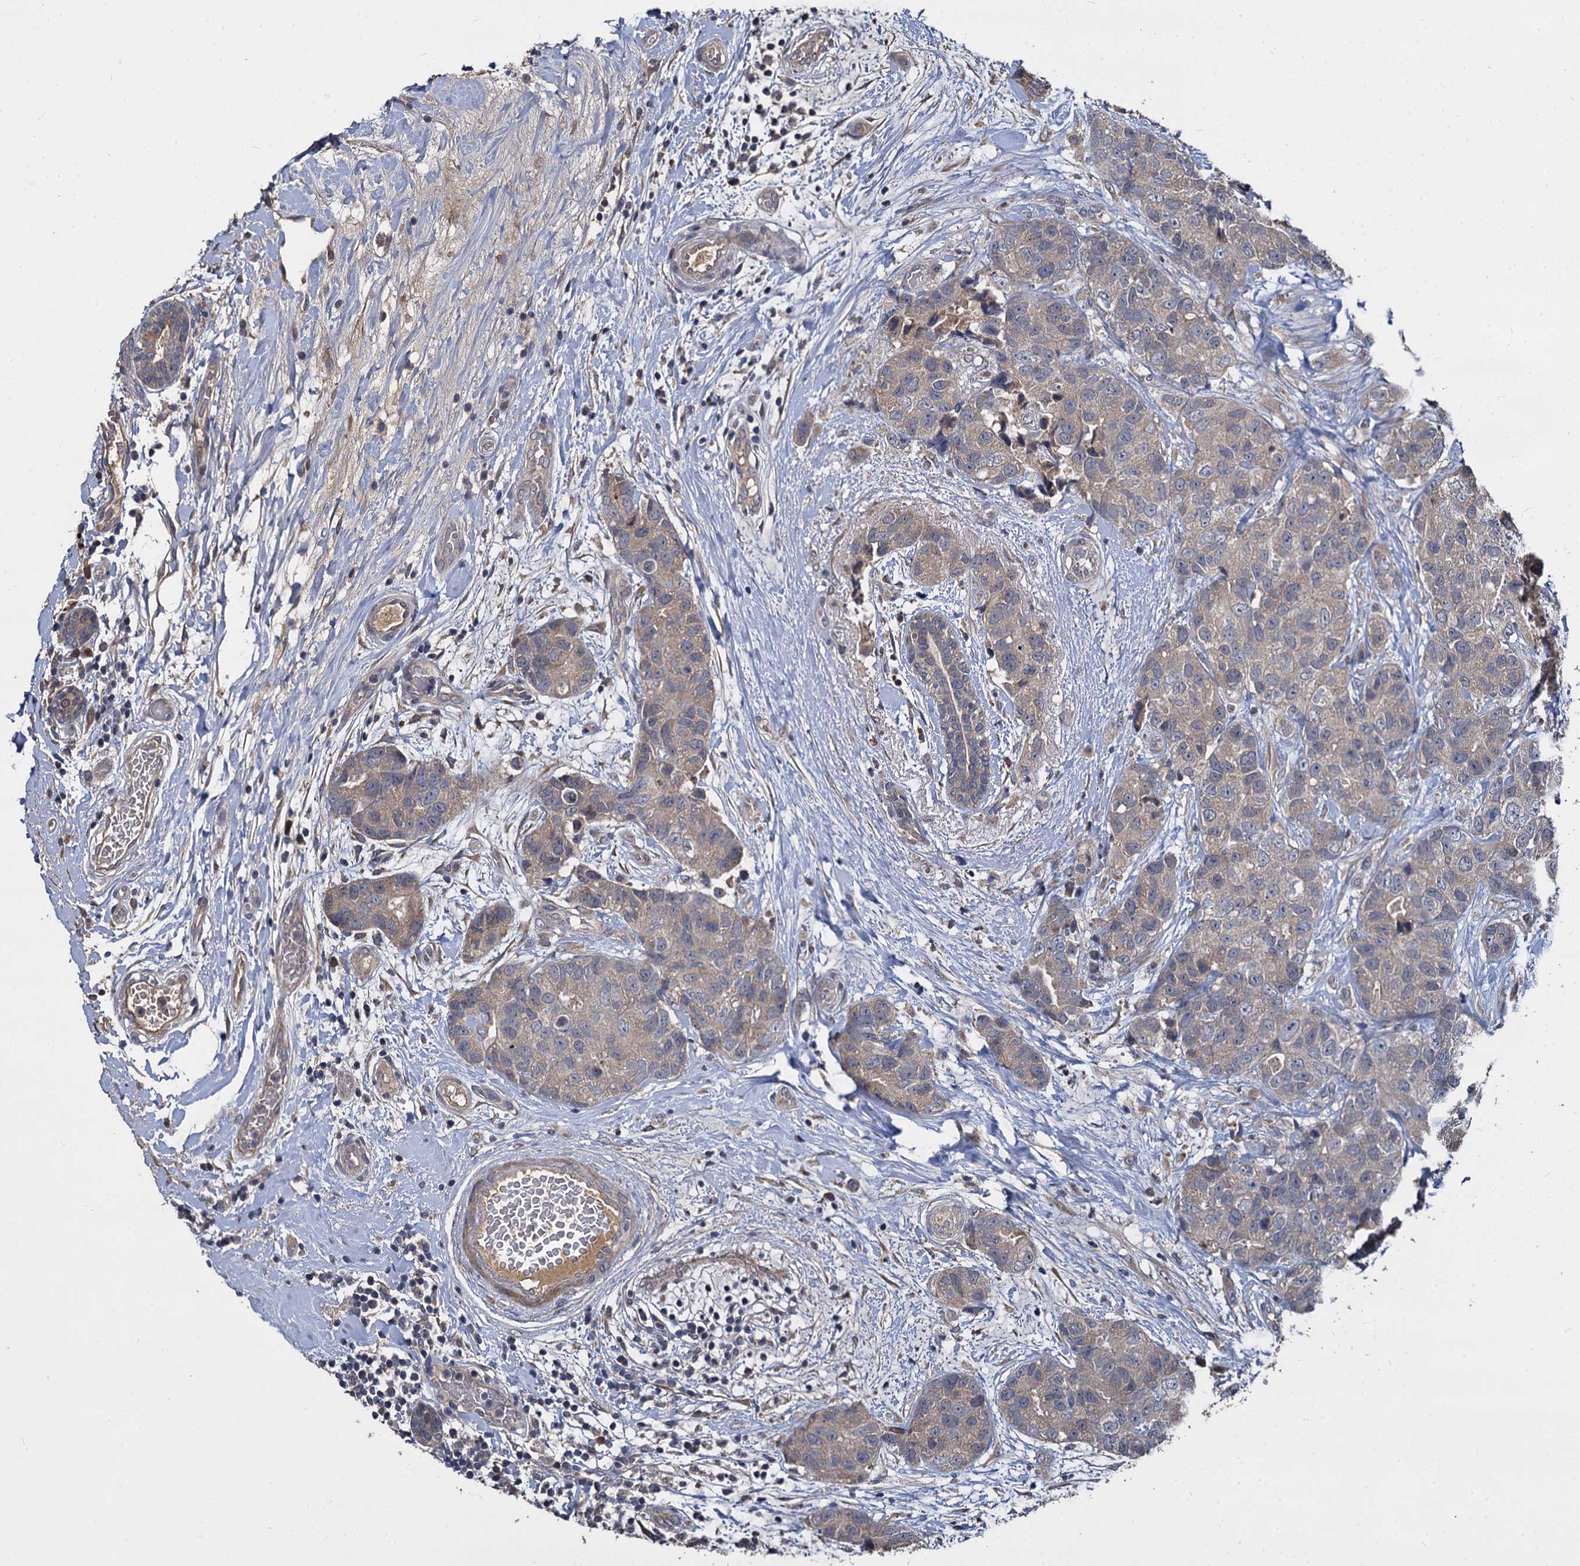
{"staining": {"intensity": "weak", "quantity": "25%-75%", "location": "cytoplasmic/membranous"}, "tissue": "breast cancer", "cell_type": "Tumor cells", "image_type": "cancer", "snomed": [{"axis": "morphology", "description": "Duct carcinoma"}, {"axis": "topography", "description": "Breast"}], "caption": "Breast cancer (invasive ductal carcinoma) stained with a brown dye displays weak cytoplasmic/membranous positive positivity in approximately 25%-75% of tumor cells.", "gene": "CCDC184", "patient": {"sex": "female", "age": 62}}